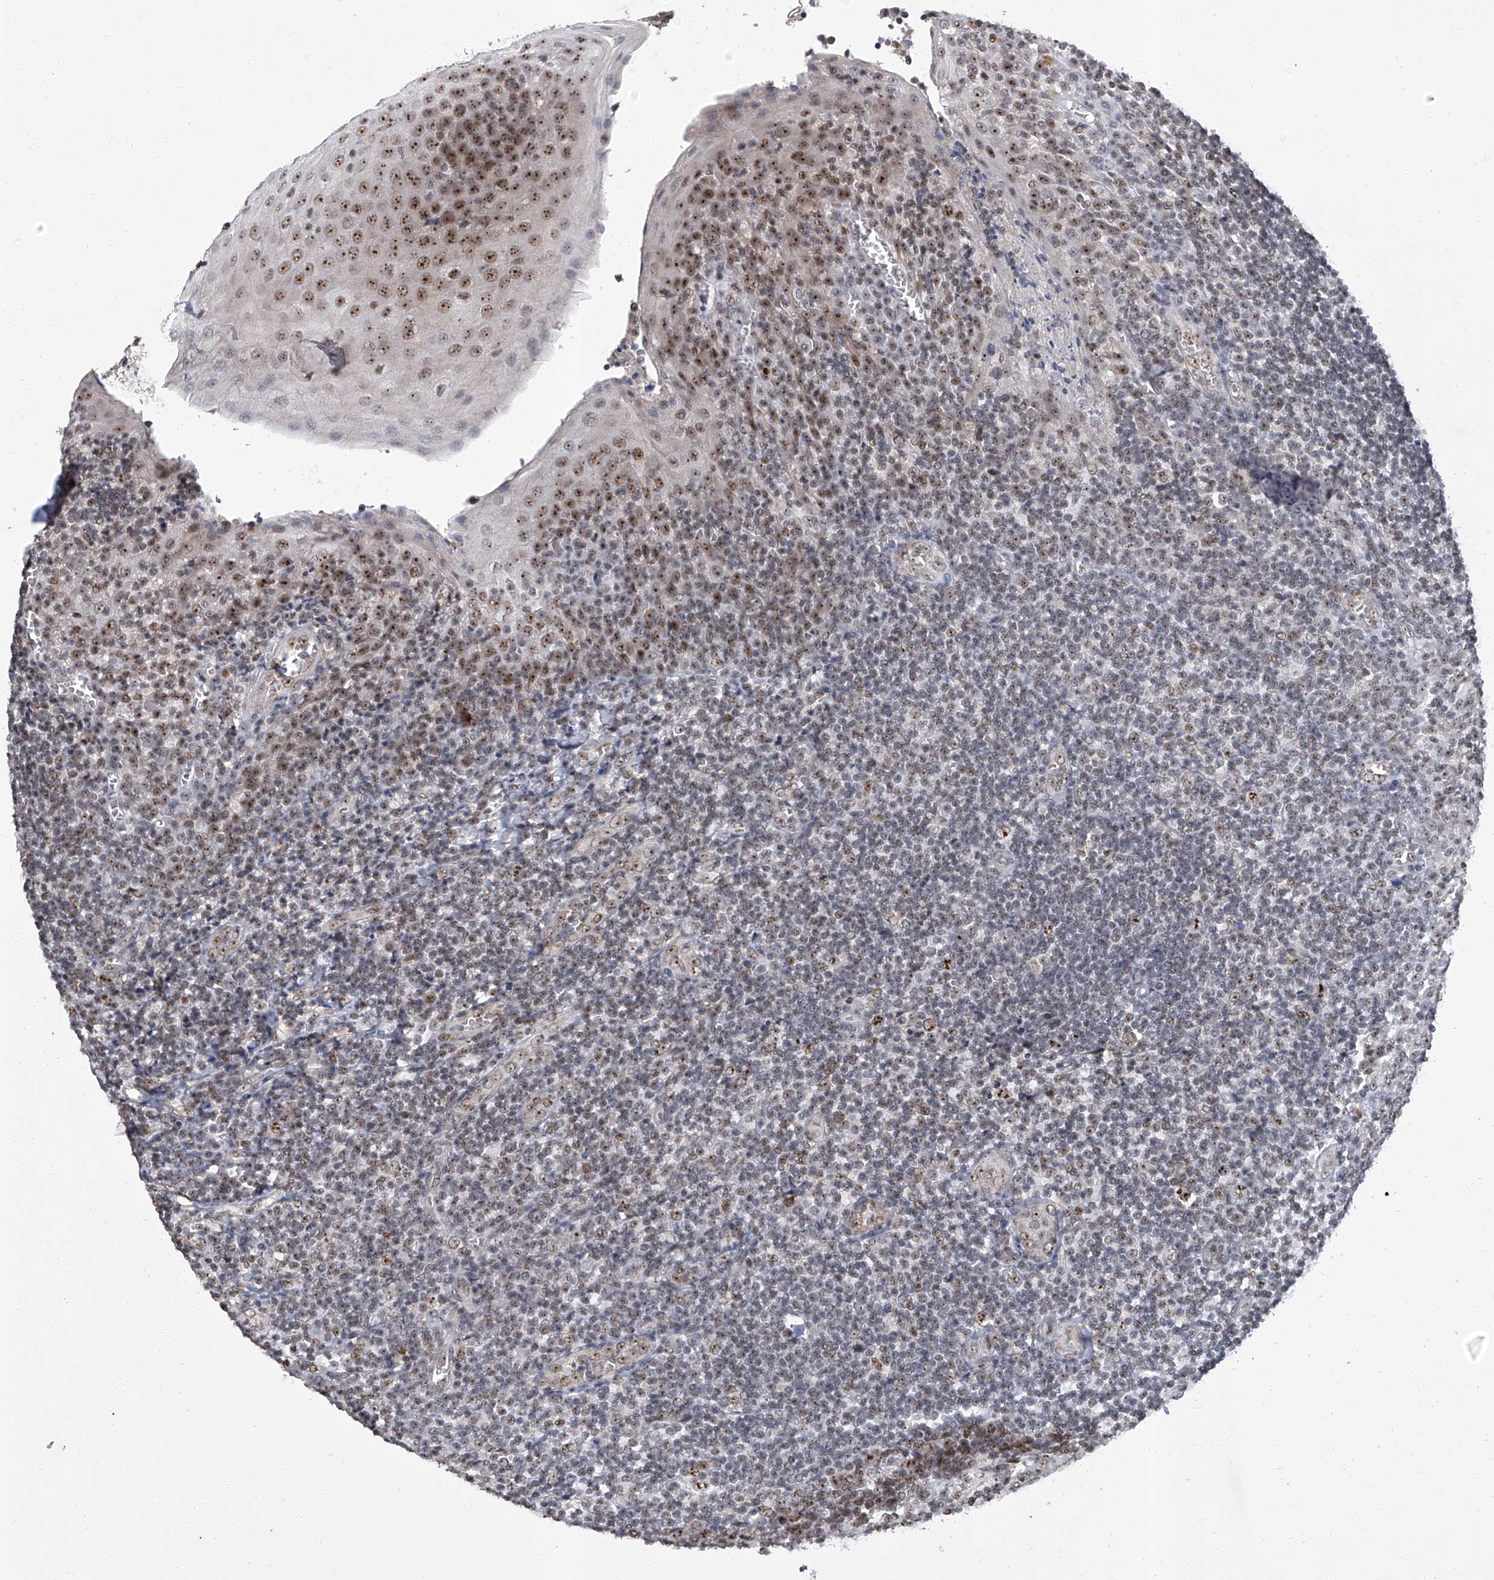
{"staining": {"intensity": "moderate", "quantity": ">75%", "location": "nuclear"}, "tissue": "tonsil", "cell_type": "Germinal center cells", "image_type": "normal", "snomed": [{"axis": "morphology", "description": "Normal tissue, NOS"}, {"axis": "topography", "description": "Tonsil"}], "caption": "DAB immunohistochemical staining of benign human tonsil reveals moderate nuclear protein positivity in about >75% of germinal center cells. (DAB (3,3'-diaminobenzidine) IHC with brightfield microscopy, high magnification).", "gene": "CMTR1", "patient": {"sex": "male", "age": 27}}